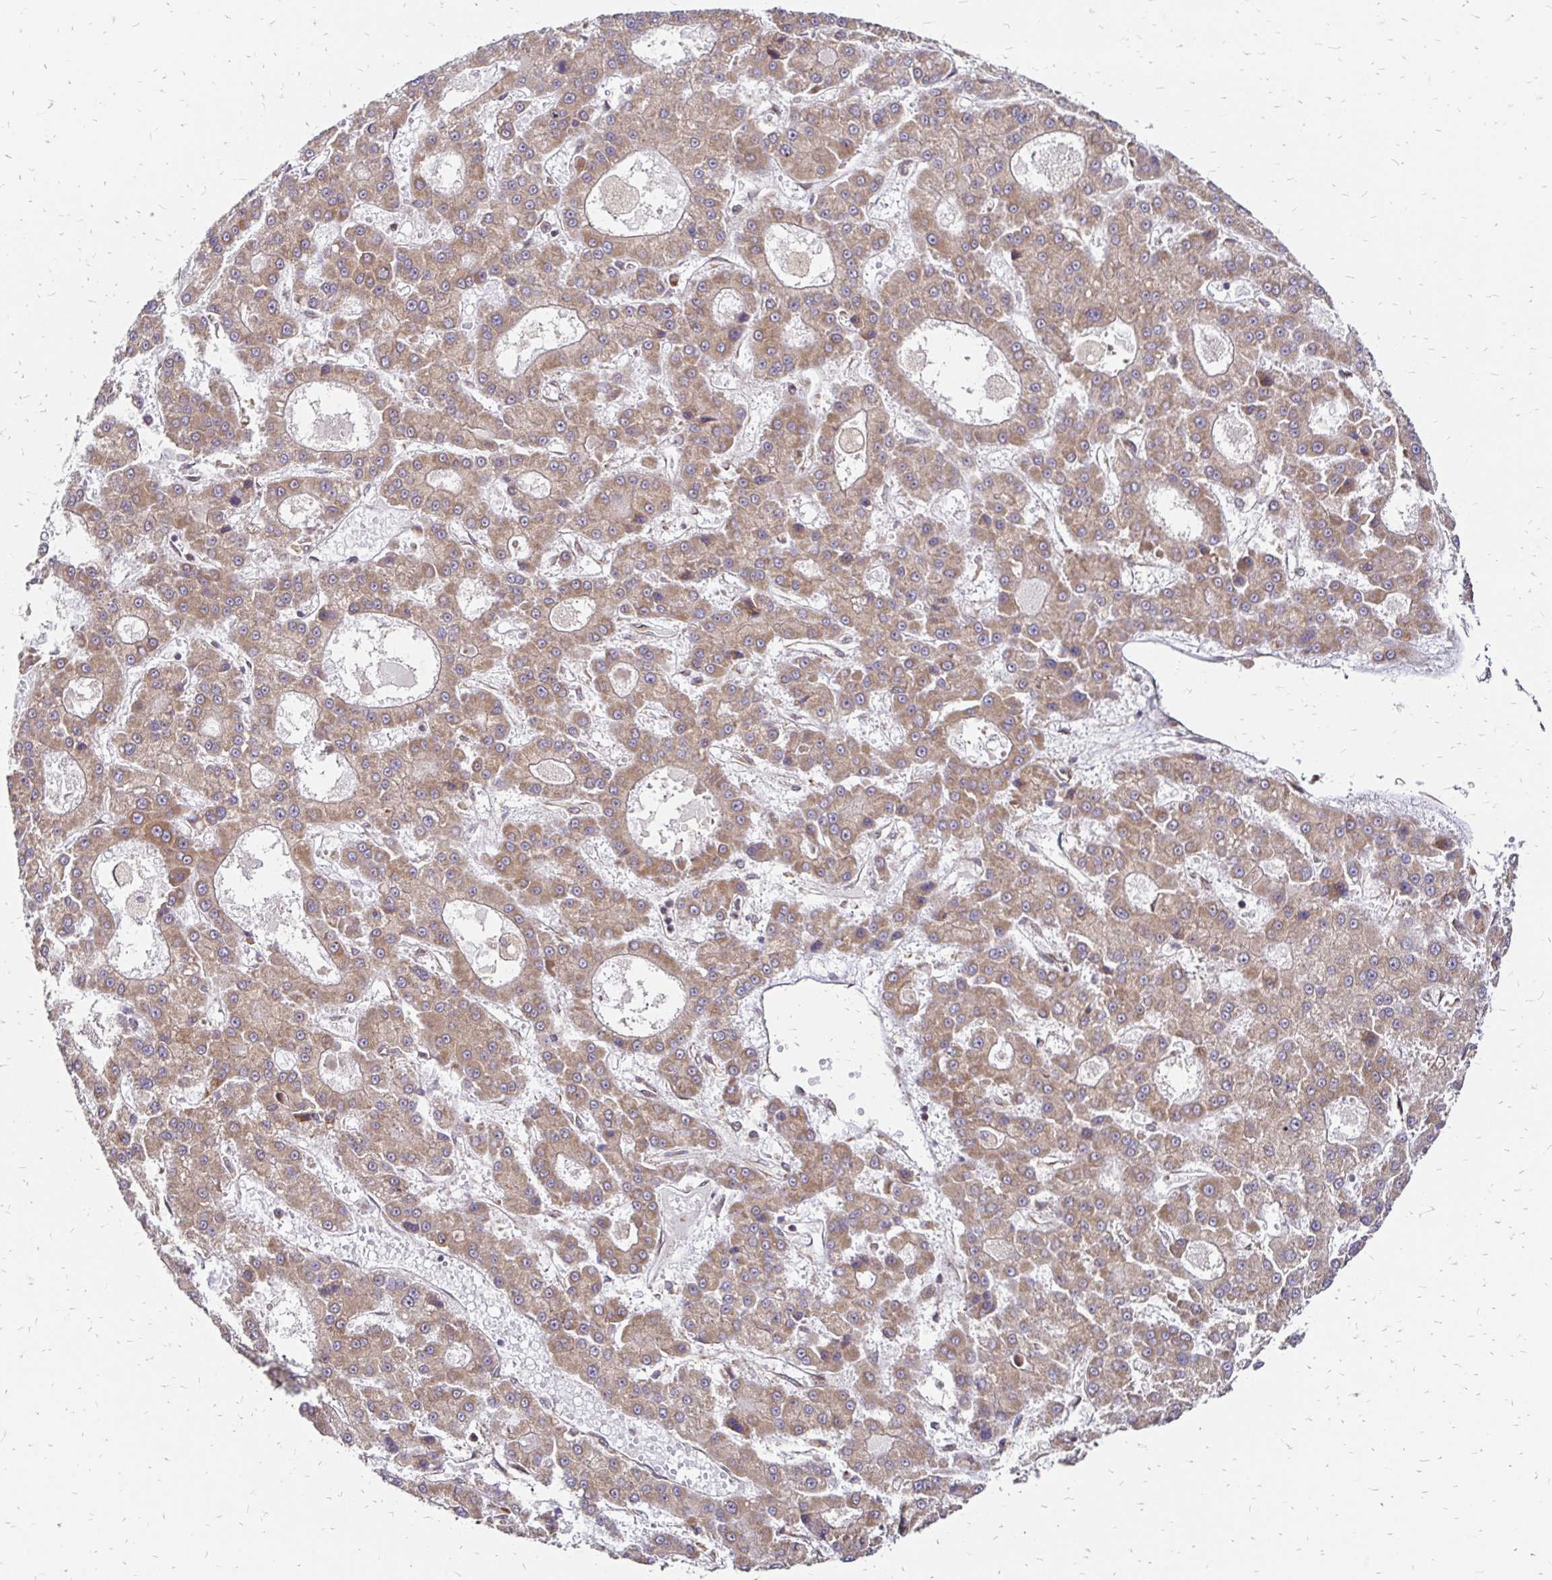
{"staining": {"intensity": "weak", "quantity": ">75%", "location": "cytoplasmic/membranous"}, "tissue": "liver cancer", "cell_type": "Tumor cells", "image_type": "cancer", "snomed": [{"axis": "morphology", "description": "Carcinoma, Hepatocellular, NOS"}, {"axis": "topography", "description": "Liver"}], "caption": "Immunohistochemistry of human hepatocellular carcinoma (liver) demonstrates low levels of weak cytoplasmic/membranous expression in approximately >75% of tumor cells.", "gene": "ZW10", "patient": {"sex": "male", "age": 70}}